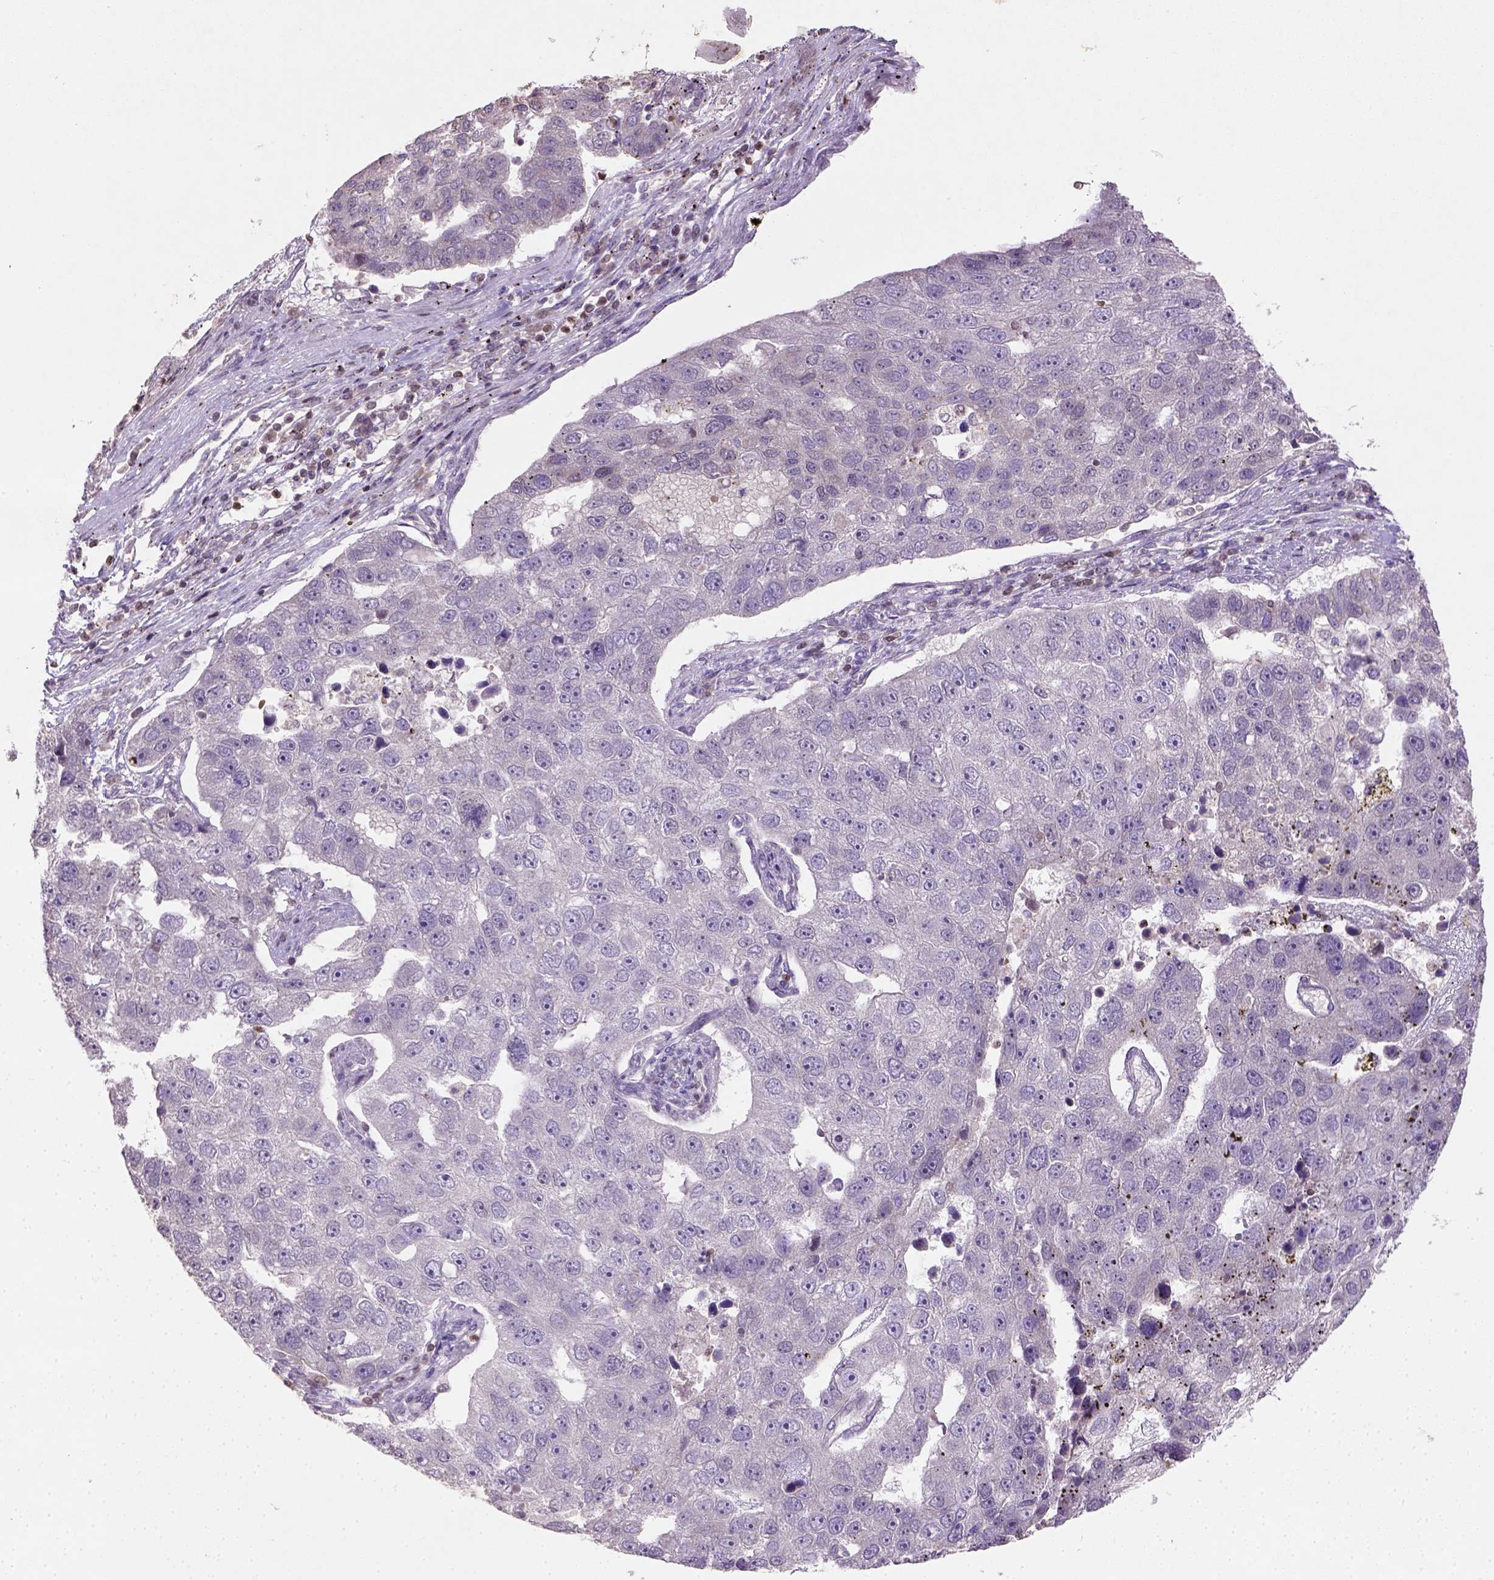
{"staining": {"intensity": "negative", "quantity": "none", "location": "none"}, "tissue": "pancreatic cancer", "cell_type": "Tumor cells", "image_type": "cancer", "snomed": [{"axis": "morphology", "description": "Adenocarcinoma, NOS"}, {"axis": "topography", "description": "Pancreas"}], "caption": "A micrograph of pancreatic adenocarcinoma stained for a protein exhibits no brown staining in tumor cells.", "gene": "NUDT3", "patient": {"sex": "female", "age": 61}}